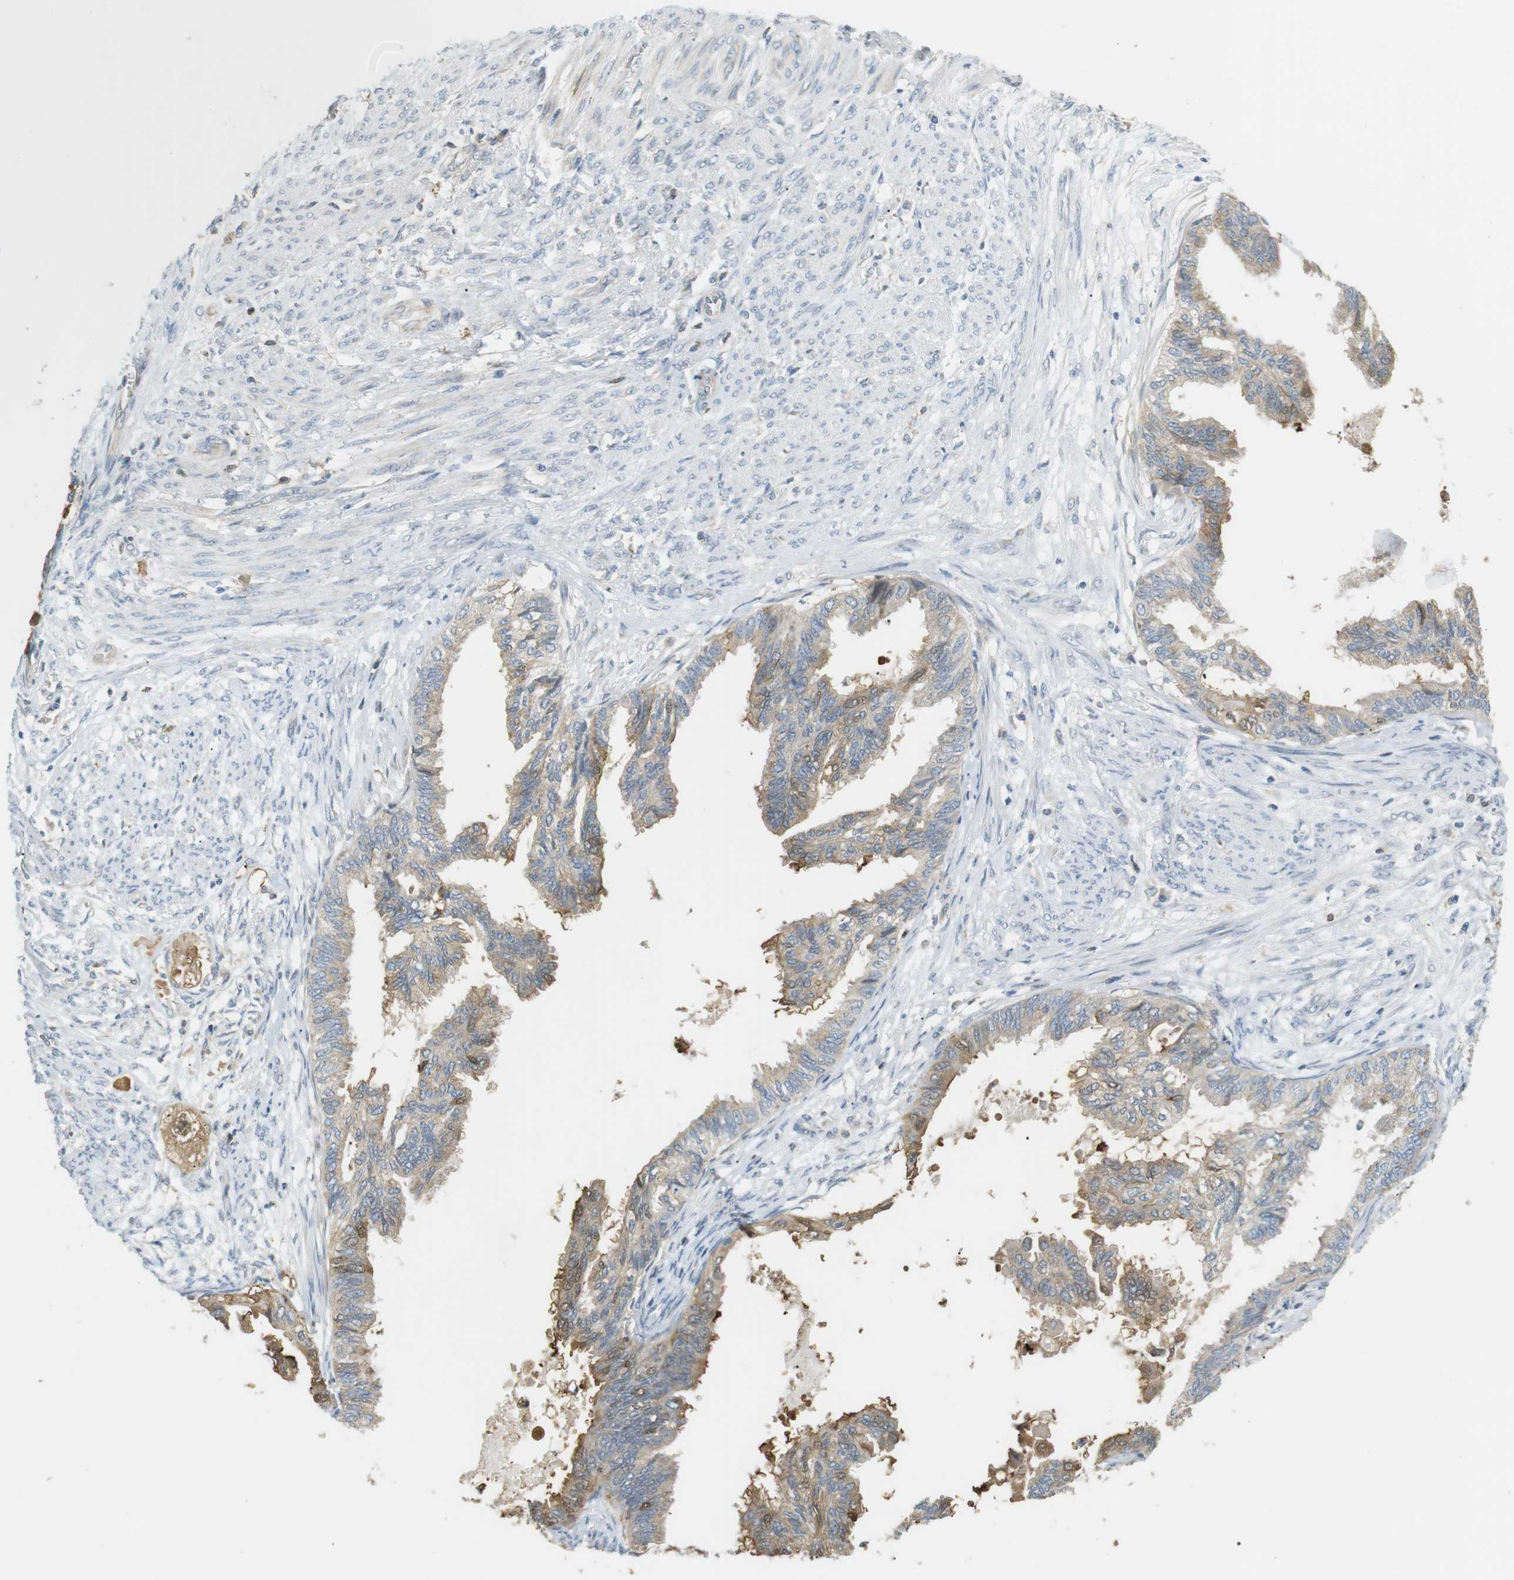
{"staining": {"intensity": "weak", "quantity": ">75%", "location": "cytoplasmic/membranous"}, "tissue": "cervical cancer", "cell_type": "Tumor cells", "image_type": "cancer", "snomed": [{"axis": "morphology", "description": "Normal tissue, NOS"}, {"axis": "morphology", "description": "Adenocarcinoma, NOS"}, {"axis": "topography", "description": "Cervix"}, {"axis": "topography", "description": "Endometrium"}], "caption": "Cervical cancer stained for a protein demonstrates weak cytoplasmic/membranous positivity in tumor cells. Nuclei are stained in blue.", "gene": "P2RY1", "patient": {"sex": "female", "age": 86}}